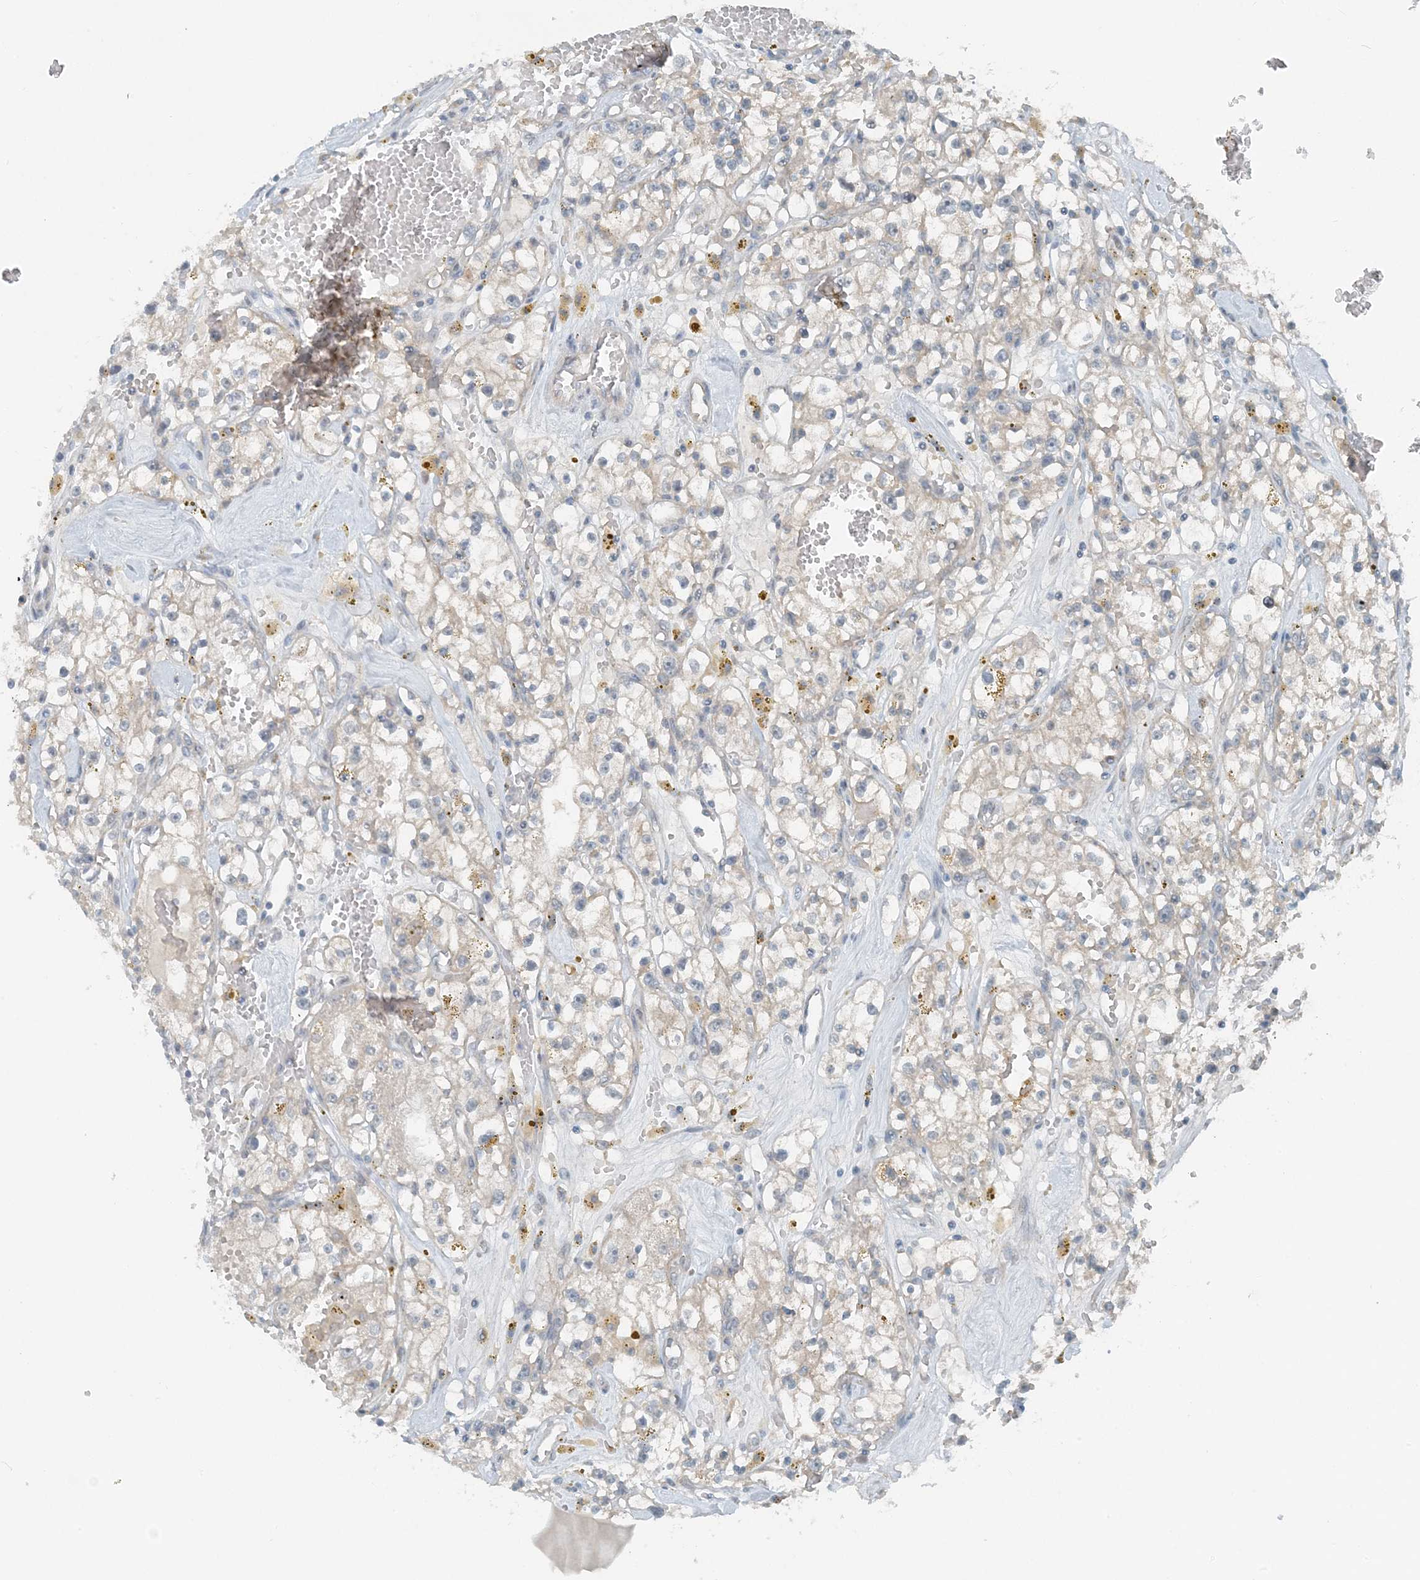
{"staining": {"intensity": "negative", "quantity": "none", "location": "none"}, "tissue": "renal cancer", "cell_type": "Tumor cells", "image_type": "cancer", "snomed": [{"axis": "morphology", "description": "Adenocarcinoma, NOS"}, {"axis": "topography", "description": "Kidney"}], "caption": "An IHC micrograph of renal adenocarcinoma is shown. There is no staining in tumor cells of renal adenocarcinoma.", "gene": "MITD1", "patient": {"sex": "male", "age": 56}}